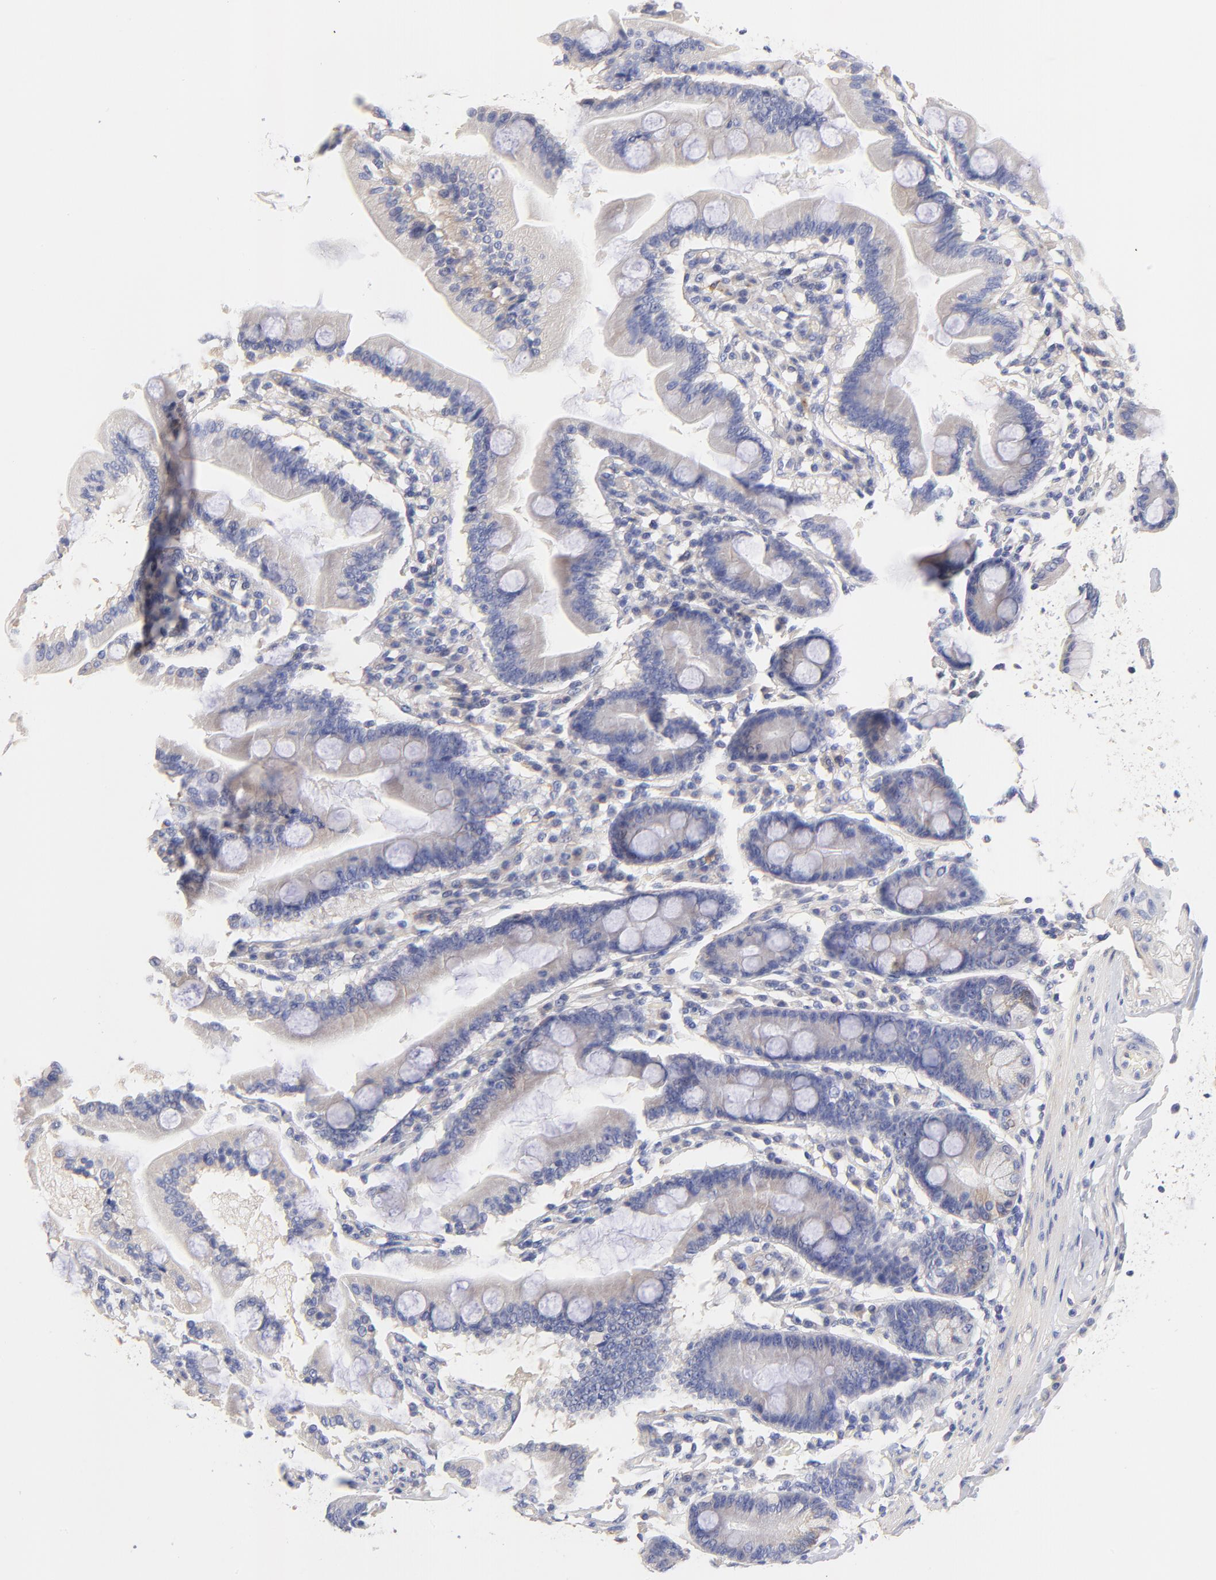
{"staining": {"intensity": "weak", "quantity": ">75%", "location": "cytoplasmic/membranous"}, "tissue": "duodenum", "cell_type": "Glandular cells", "image_type": "normal", "snomed": [{"axis": "morphology", "description": "Normal tissue, NOS"}, {"axis": "topography", "description": "Duodenum"}], "caption": "Protein expression analysis of unremarkable duodenum shows weak cytoplasmic/membranous expression in approximately >75% of glandular cells. The staining was performed using DAB, with brown indicating positive protein expression. Nuclei are stained blue with hematoxylin.", "gene": "HS3ST1", "patient": {"sex": "female", "age": 64}}